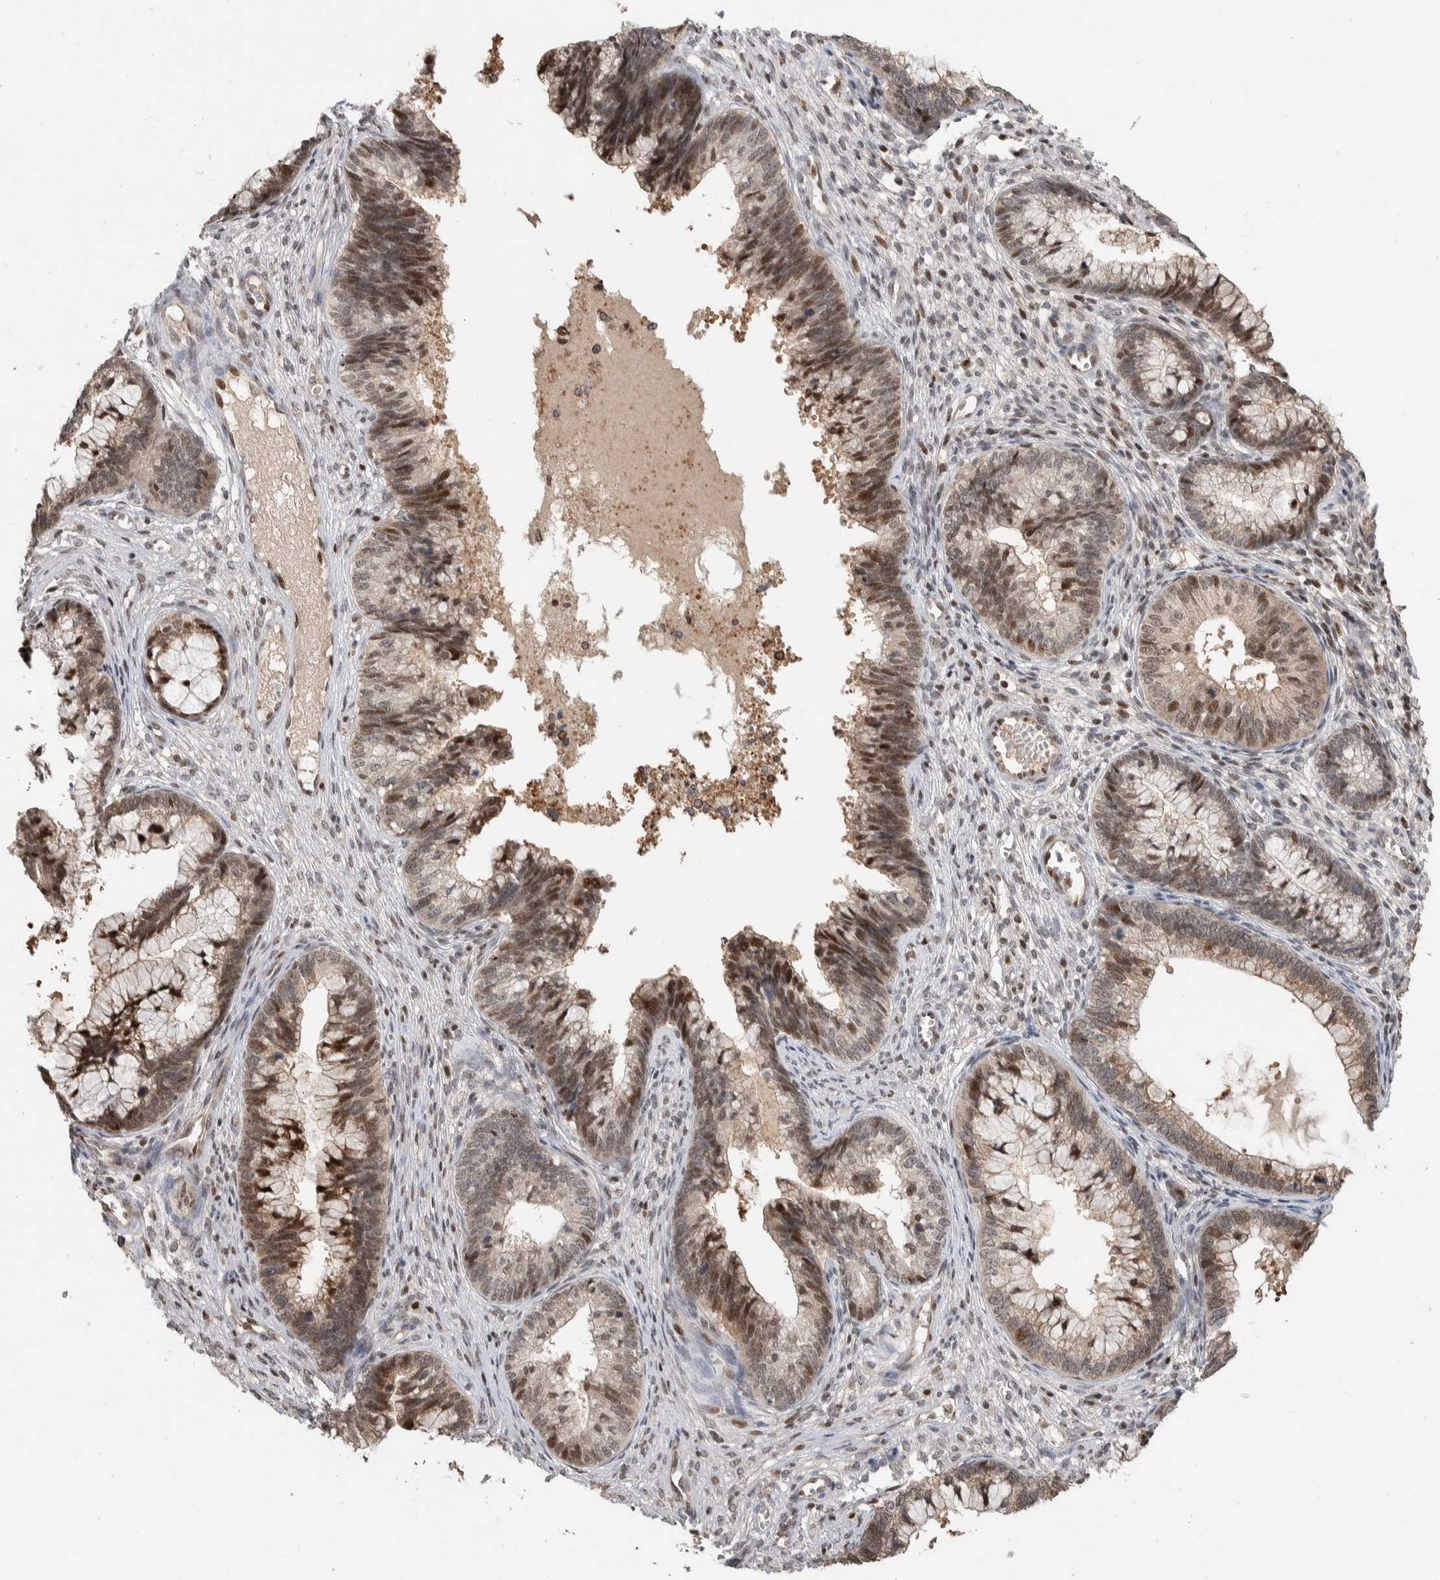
{"staining": {"intensity": "moderate", "quantity": ">75%", "location": "nuclear"}, "tissue": "cervical cancer", "cell_type": "Tumor cells", "image_type": "cancer", "snomed": [{"axis": "morphology", "description": "Adenocarcinoma, NOS"}, {"axis": "topography", "description": "Cervix"}], "caption": "This micrograph shows cervical cancer (adenocarcinoma) stained with IHC to label a protein in brown. The nuclear of tumor cells show moderate positivity for the protein. Nuclei are counter-stained blue.", "gene": "ZNF521", "patient": {"sex": "female", "age": 44}}